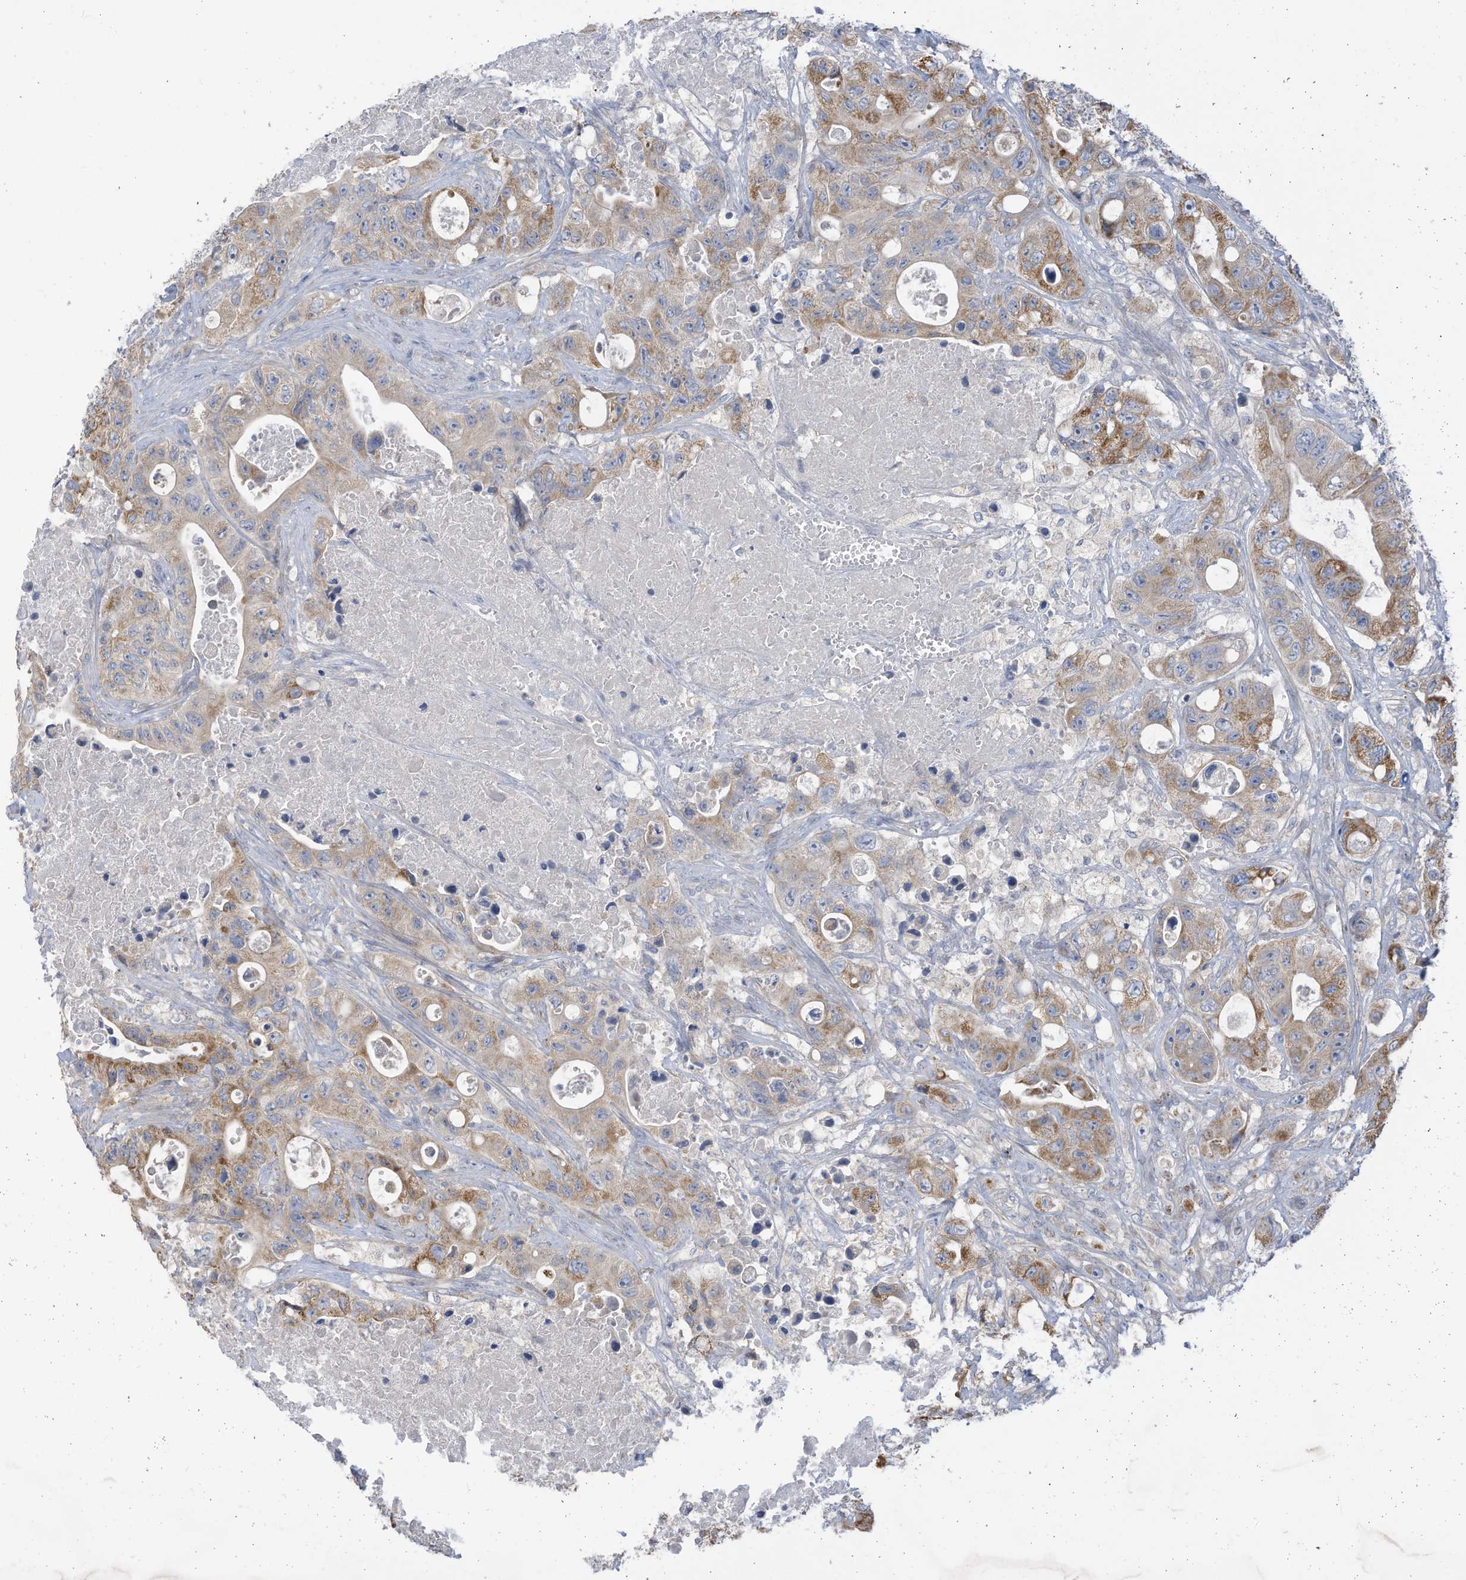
{"staining": {"intensity": "moderate", "quantity": "25%-75%", "location": "cytoplasmic/membranous"}, "tissue": "colorectal cancer", "cell_type": "Tumor cells", "image_type": "cancer", "snomed": [{"axis": "morphology", "description": "Adenocarcinoma, NOS"}, {"axis": "topography", "description": "Colon"}], "caption": "Colorectal cancer stained for a protein (brown) demonstrates moderate cytoplasmic/membranous positive positivity in approximately 25%-75% of tumor cells.", "gene": "SCGB1D2", "patient": {"sex": "female", "age": 46}}